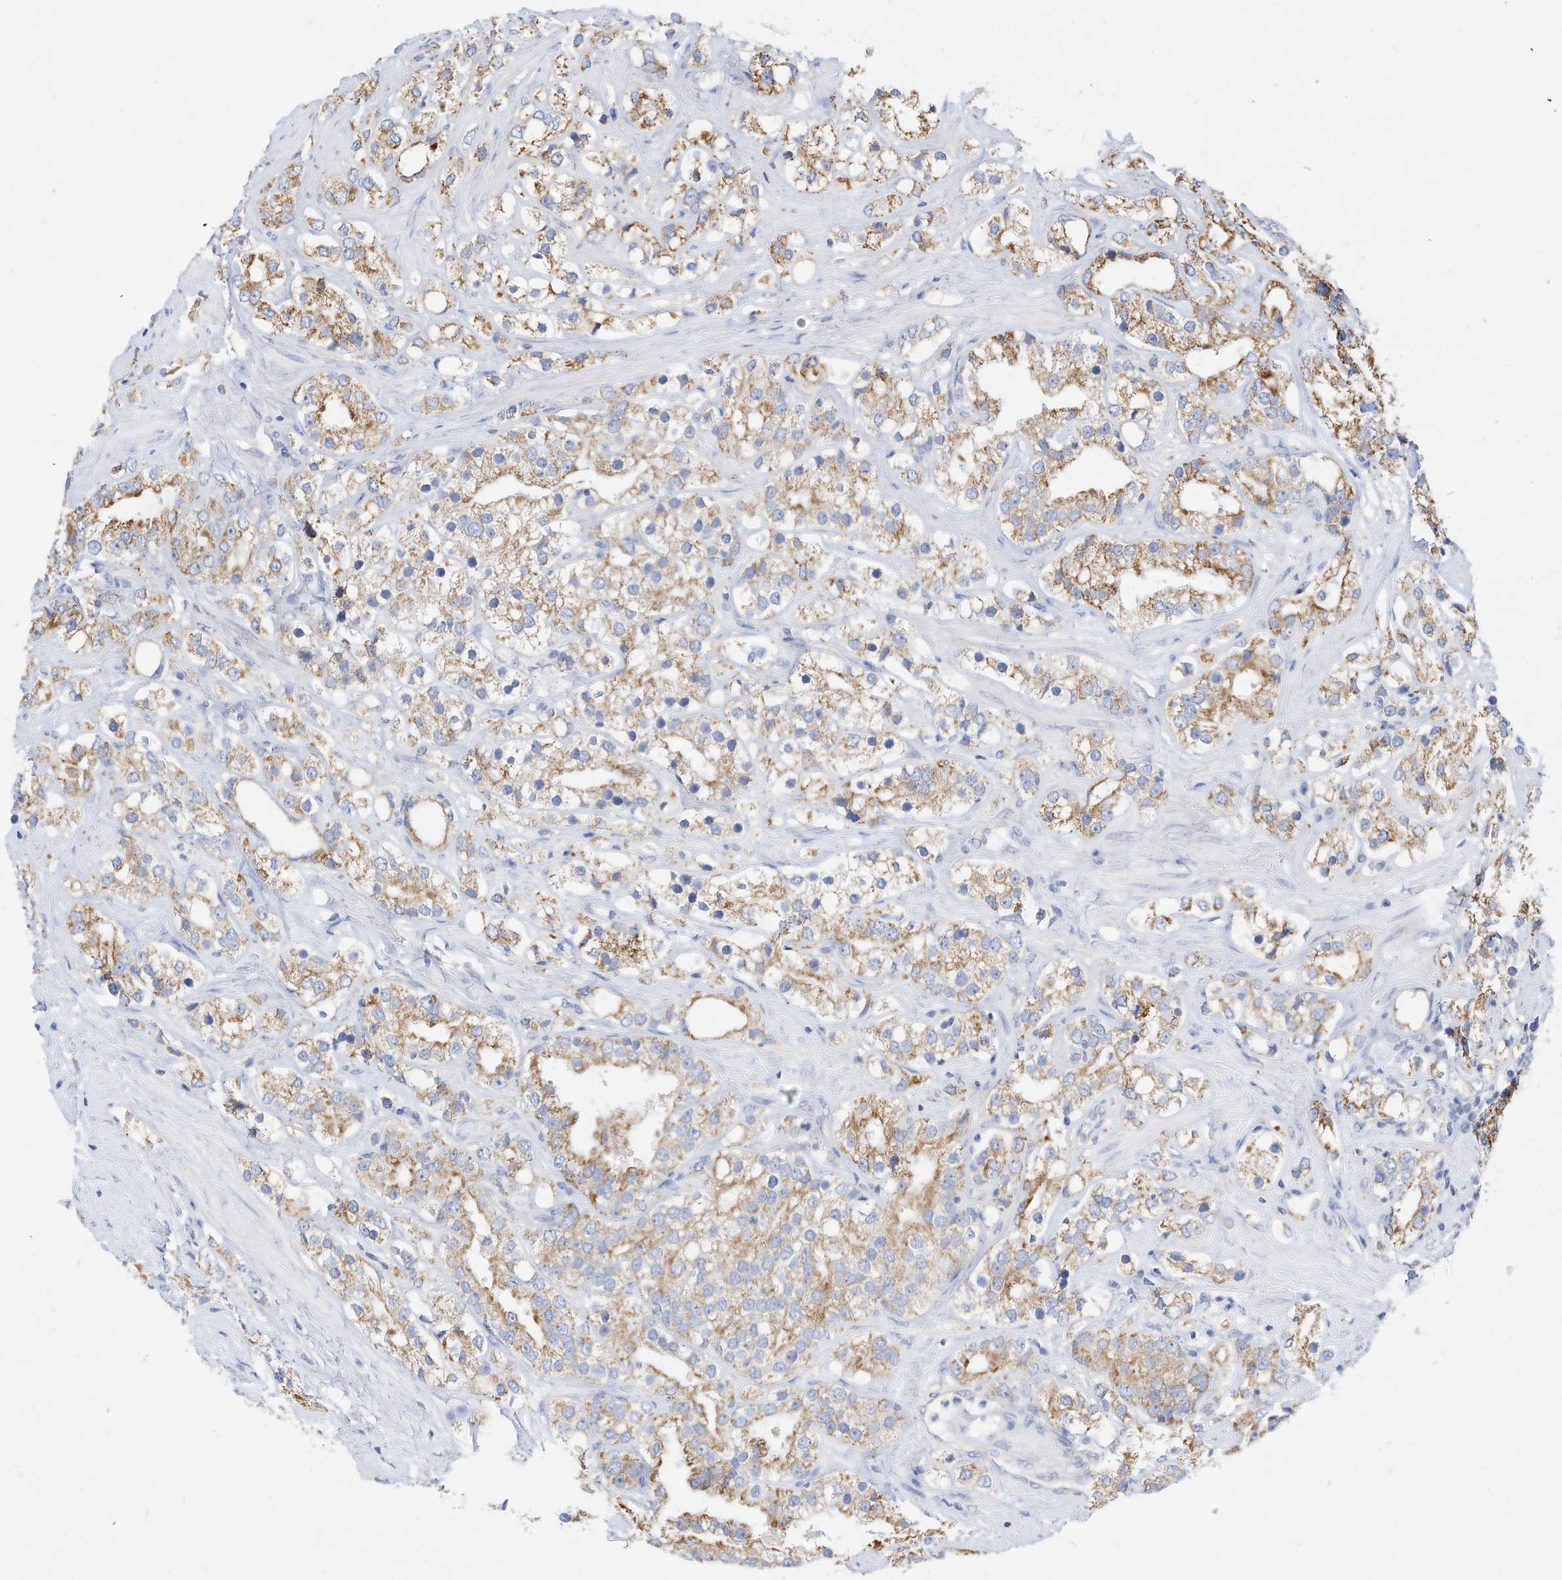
{"staining": {"intensity": "moderate", "quantity": ">75%", "location": "cytoplasmic/membranous"}, "tissue": "prostate cancer", "cell_type": "Tumor cells", "image_type": "cancer", "snomed": [{"axis": "morphology", "description": "Adenocarcinoma, NOS"}, {"axis": "topography", "description": "Prostate"}], "caption": "Immunohistochemical staining of human prostate adenocarcinoma reveals medium levels of moderate cytoplasmic/membranous staining in approximately >75% of tumor cells.", "gene": "RHOH", "patient": {"sex": "male", "age": 79}}